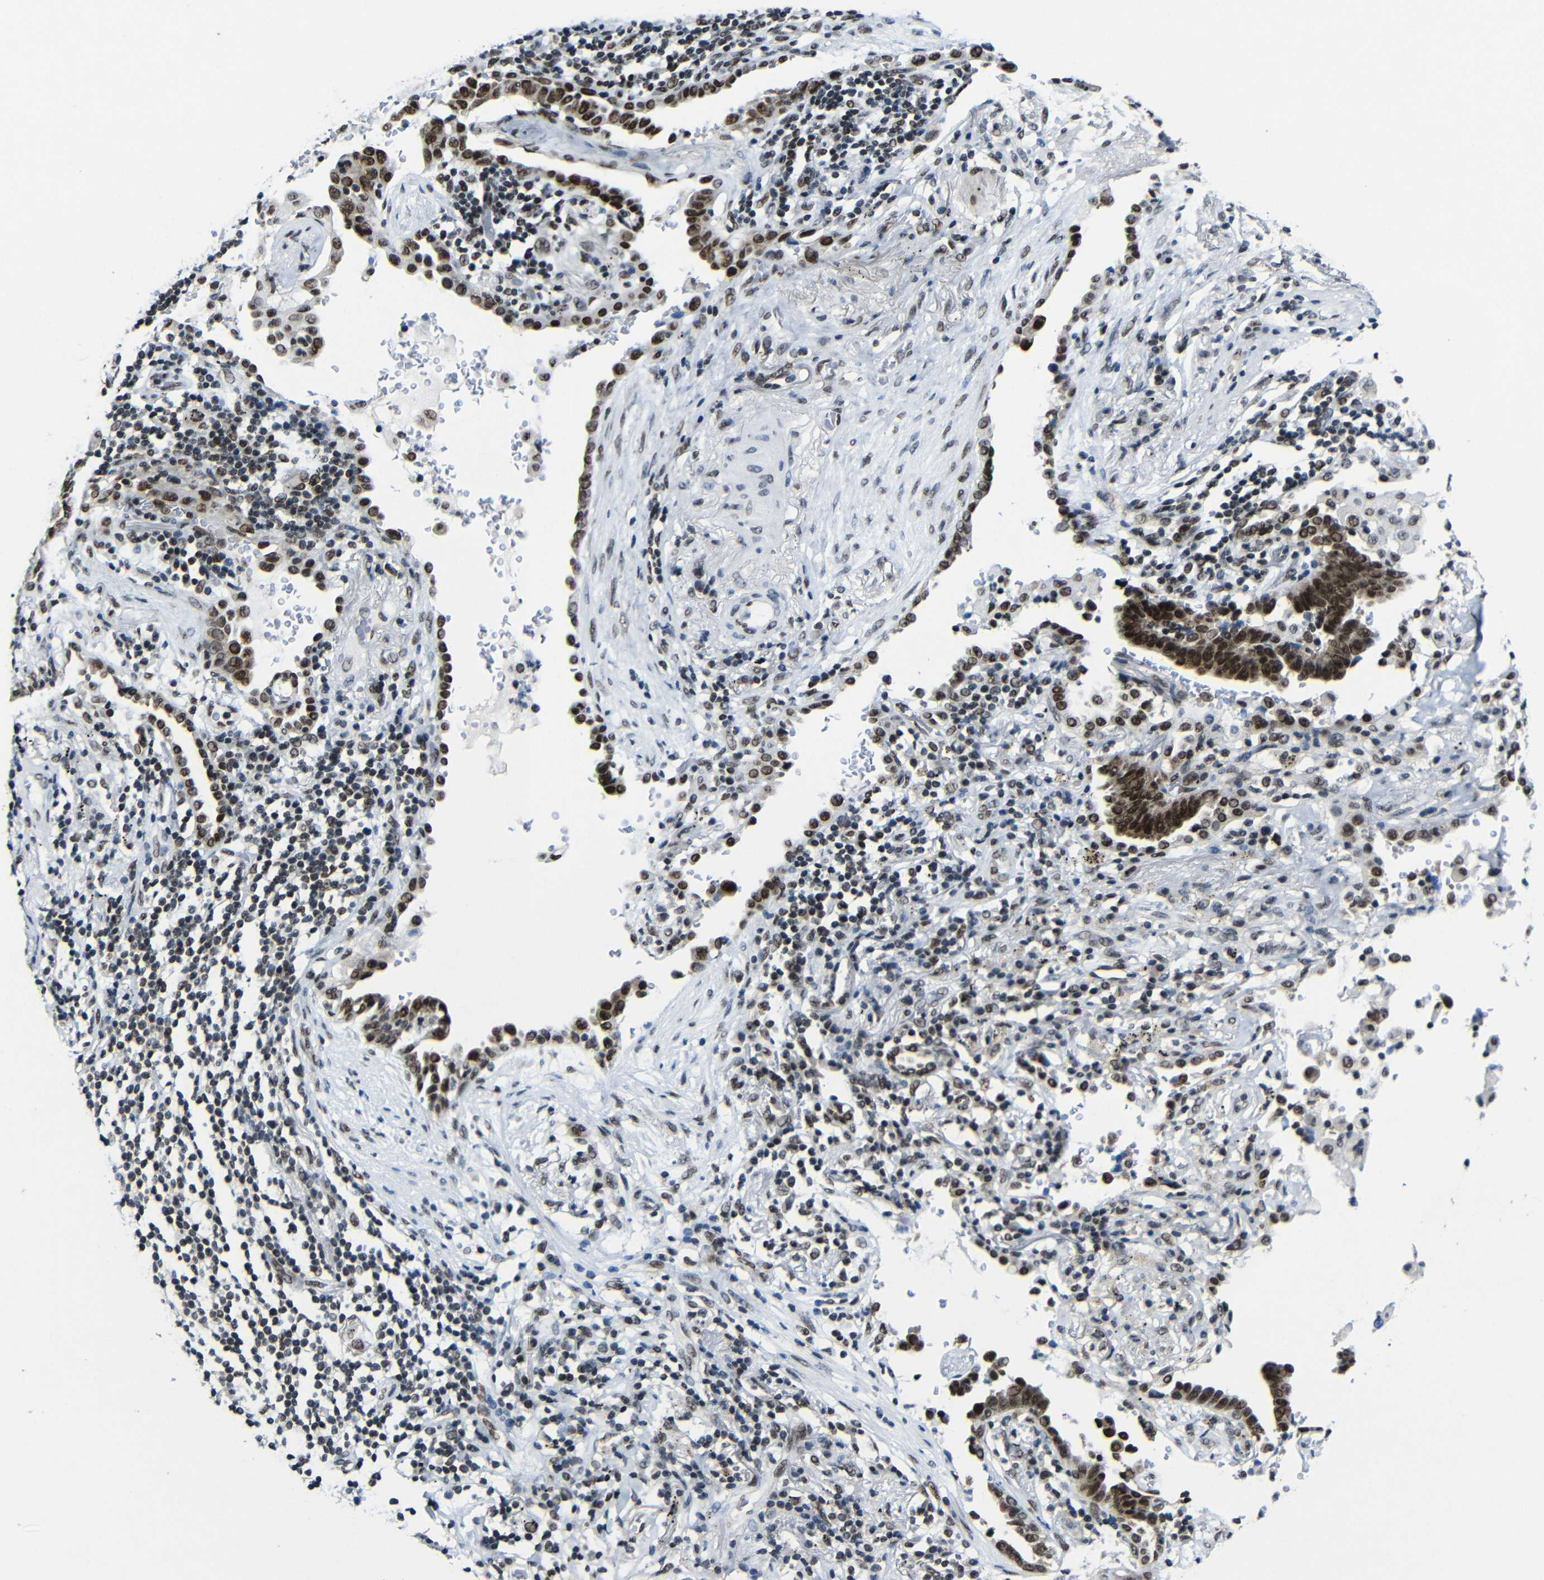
{"staining": {"intensity": "strong", "quantity": ">75%", "location": "nuclear"}, "tissue": "lung cancer", "cell_type": "Tumor cells", "image_type": "cancer", "snomed": [{"axis": "morphology", "description": "Adenocarcinoma, NOS"}, {"axis": "topography", "description": "Lung"}], "caption": "Tumor cells reveal high levels of strong nuclear staining in approximately >75% of cells in human lung cancer (adenocarcinoma). The protein is stained brown, and the nuclei are stained in blue (DAB IHC with brightfield microscopy, high magnification).", "gene": "PTBP1", "patient": {"sex": "female", "age": 64}}